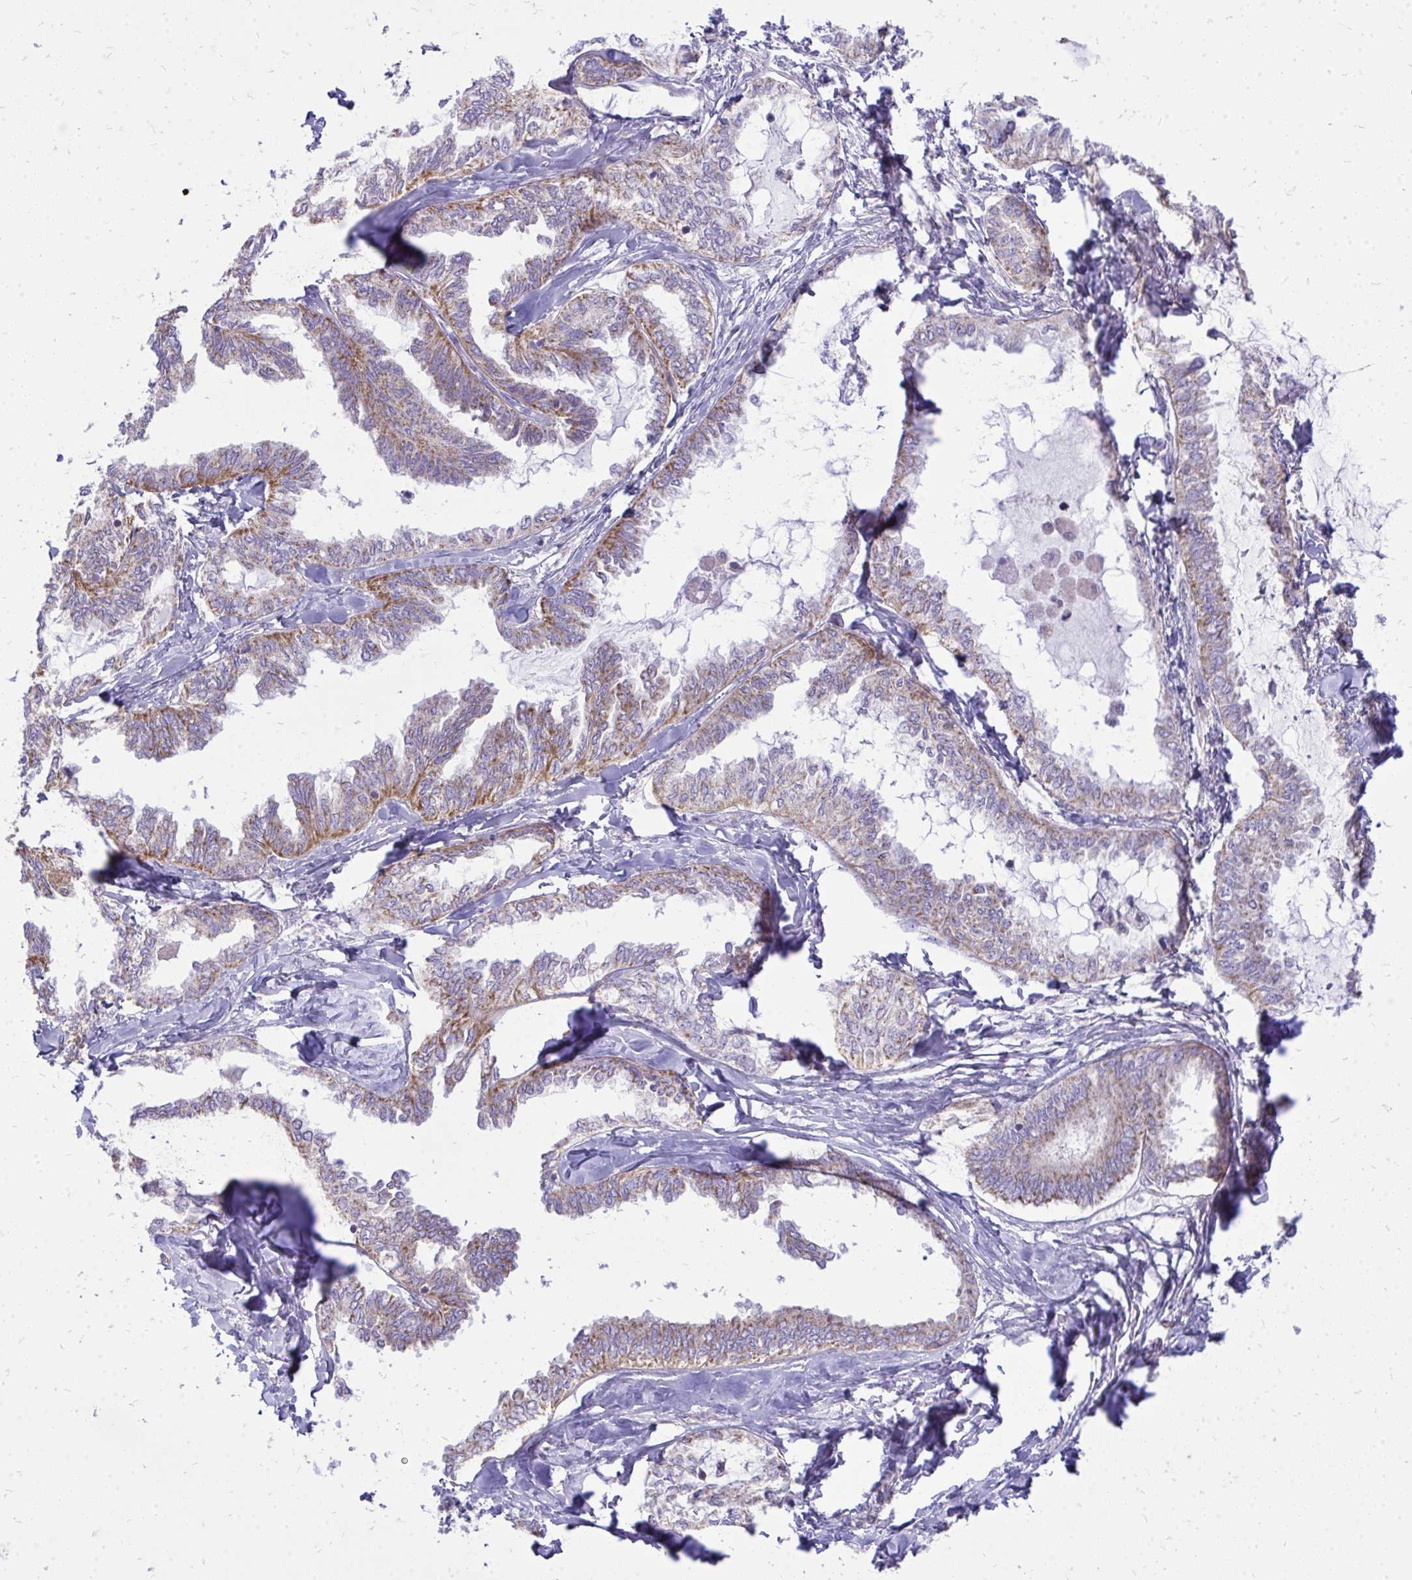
{"staining": {"intensity": "moderate", "quantity": "25%-75%", "location": "cytoplasmic/membranous"}, "tissue": "ovarian cancer", "cell_type": "Tumor cells", "image_type": "cancer", "snomed": [{"axis": "morphology", "description": "Carcinoma, endometroid"}, {"axis": "topography", "description": "Ovary"}], "caption": "Immunohistochemical staining of human ovarian cancer (endometroid carcinoma) displays medium levels of moderate cytoplasmic/membranous positivity in about 25%-75% of tumor cells. (DAB (3,3'-diaminobenzidine) = brown stain, brightfield microscopy at high magnification).", "gene": "SPTBN2", "patient": {"sex": "female", "age": 70}}